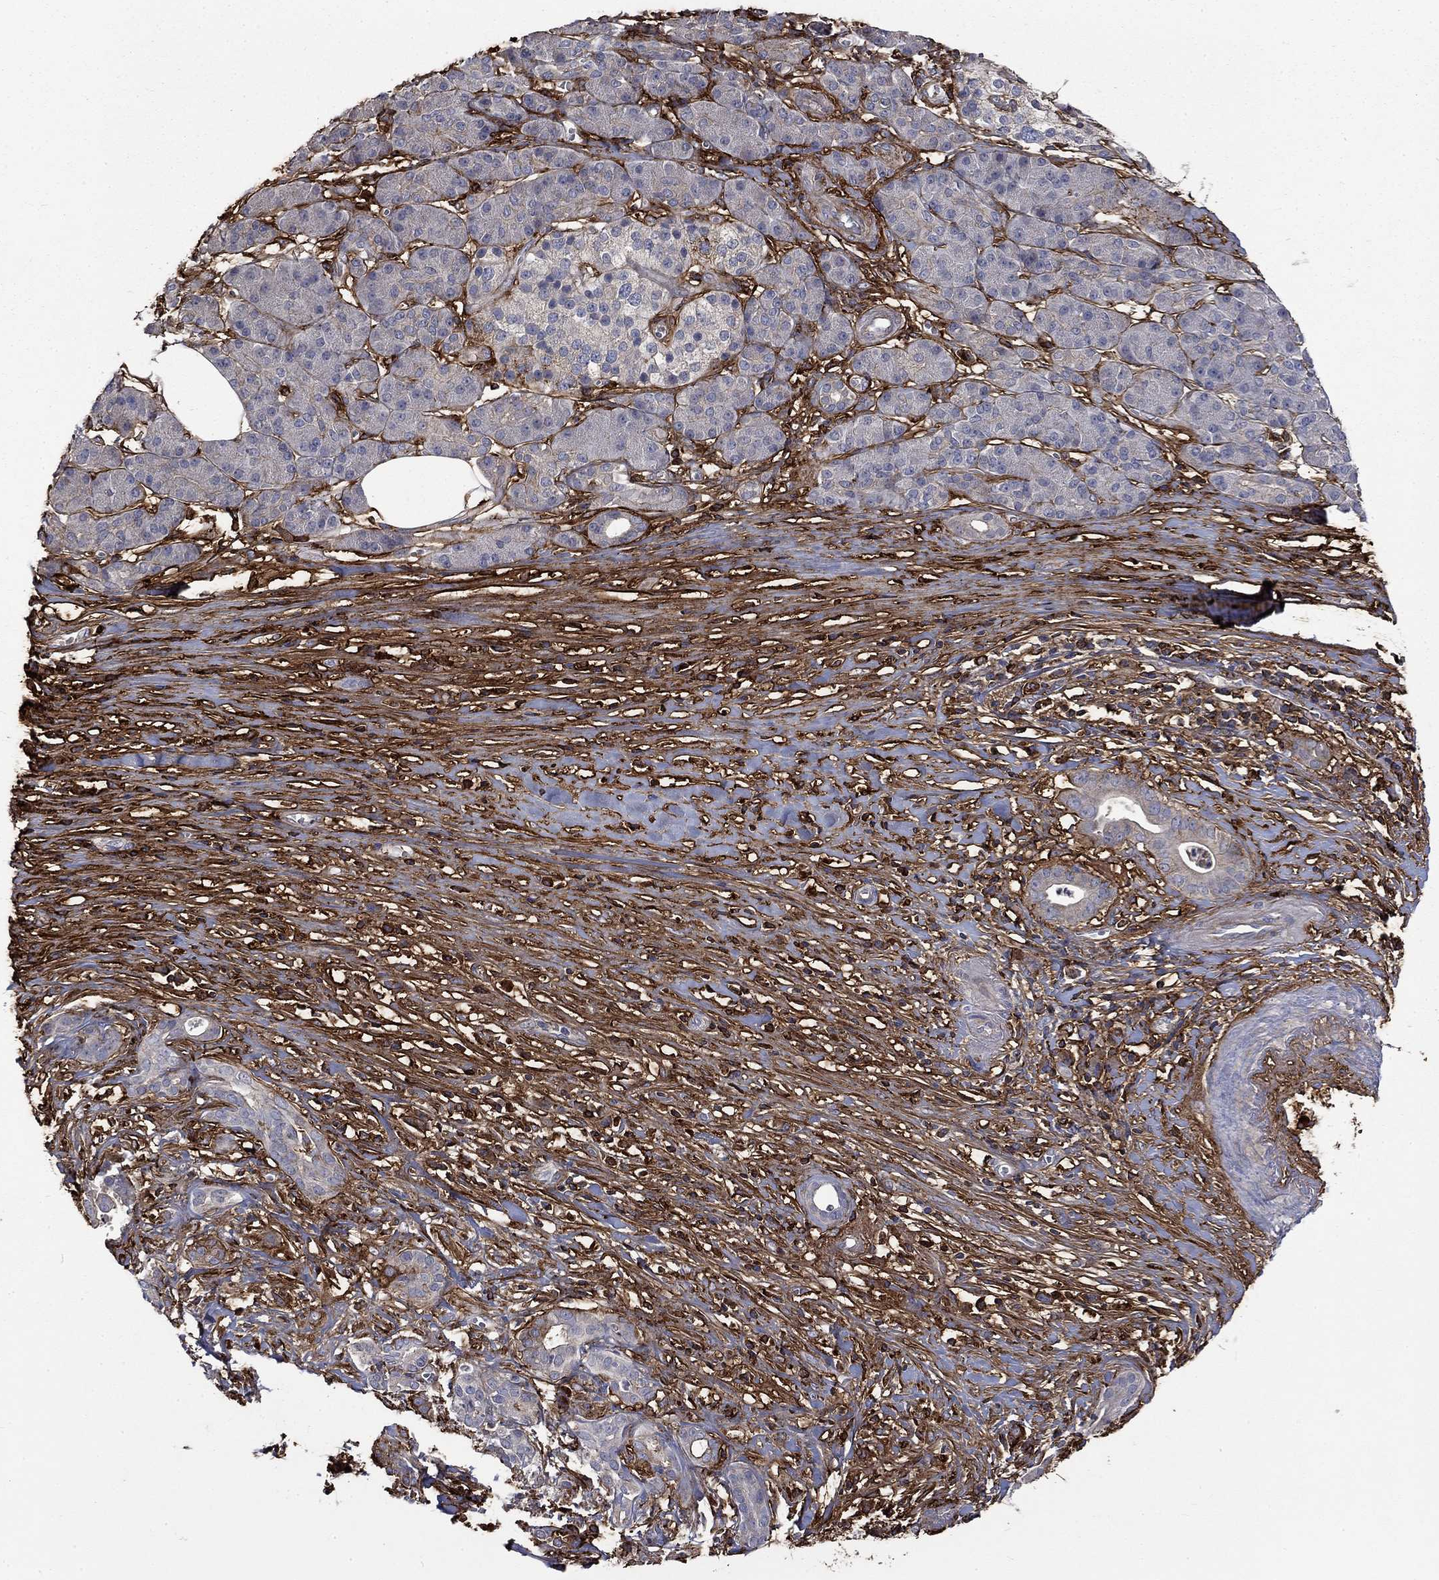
{"staining": {"intensity": "negative", "quantity": "none", "location": "none"}, "tissue": "pancreatic cancer", "cell_type": "Tumor cells", "image_type": "cancer", "snomed": [{"axis": "morphology", "description": "Adenocarcinoma, NOS"}, {"axis": "topography", "description": "Pancreas"}], "caption": "Micrograph shows no protein positivity in tumor cells of pancreatic cancer (adenocarcinoma) tissue.", "gene": "VCAN", "patient": {"sex": "male", "age": 61}}